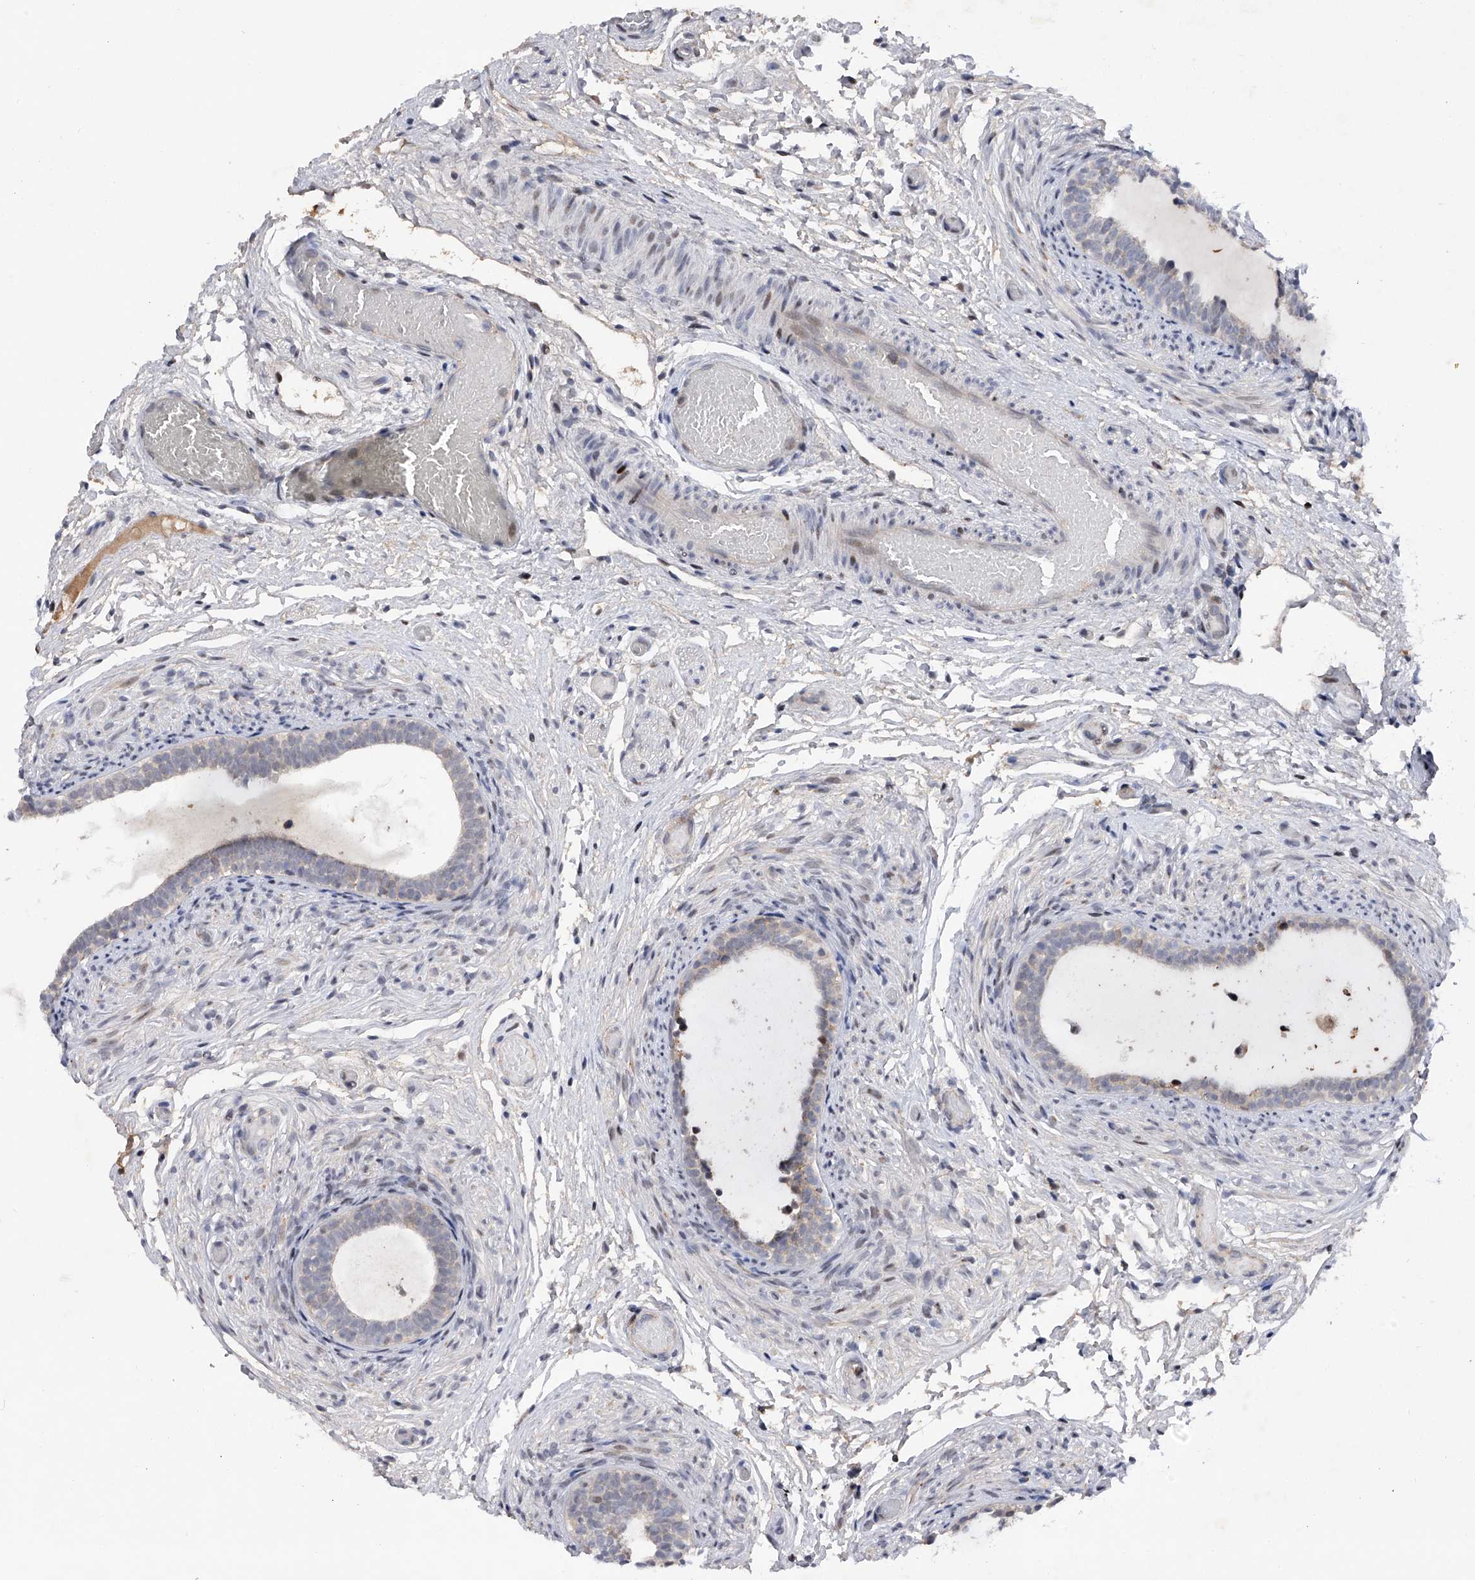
{"staining": {"intensity": "negative", "quantity": "none", "location": "none"}, "tissue": "epididymis", "cell_type": "Glandular cells", "image_type": "normal", "snomed": [{"axis": "morphology", "description": "Normal tissue, NOS"}, {"axis": "topography", "description": "Epididymis"}], "caption": "An image of epididymis stained for a protein displays no brown staining in glandular cells. The staining is performed using DAB brown chromogen with nuclei counter-stained in using hematoxylin.", "gene": "RWDD2A", "patient": {"sex": "male", "age": 5}}